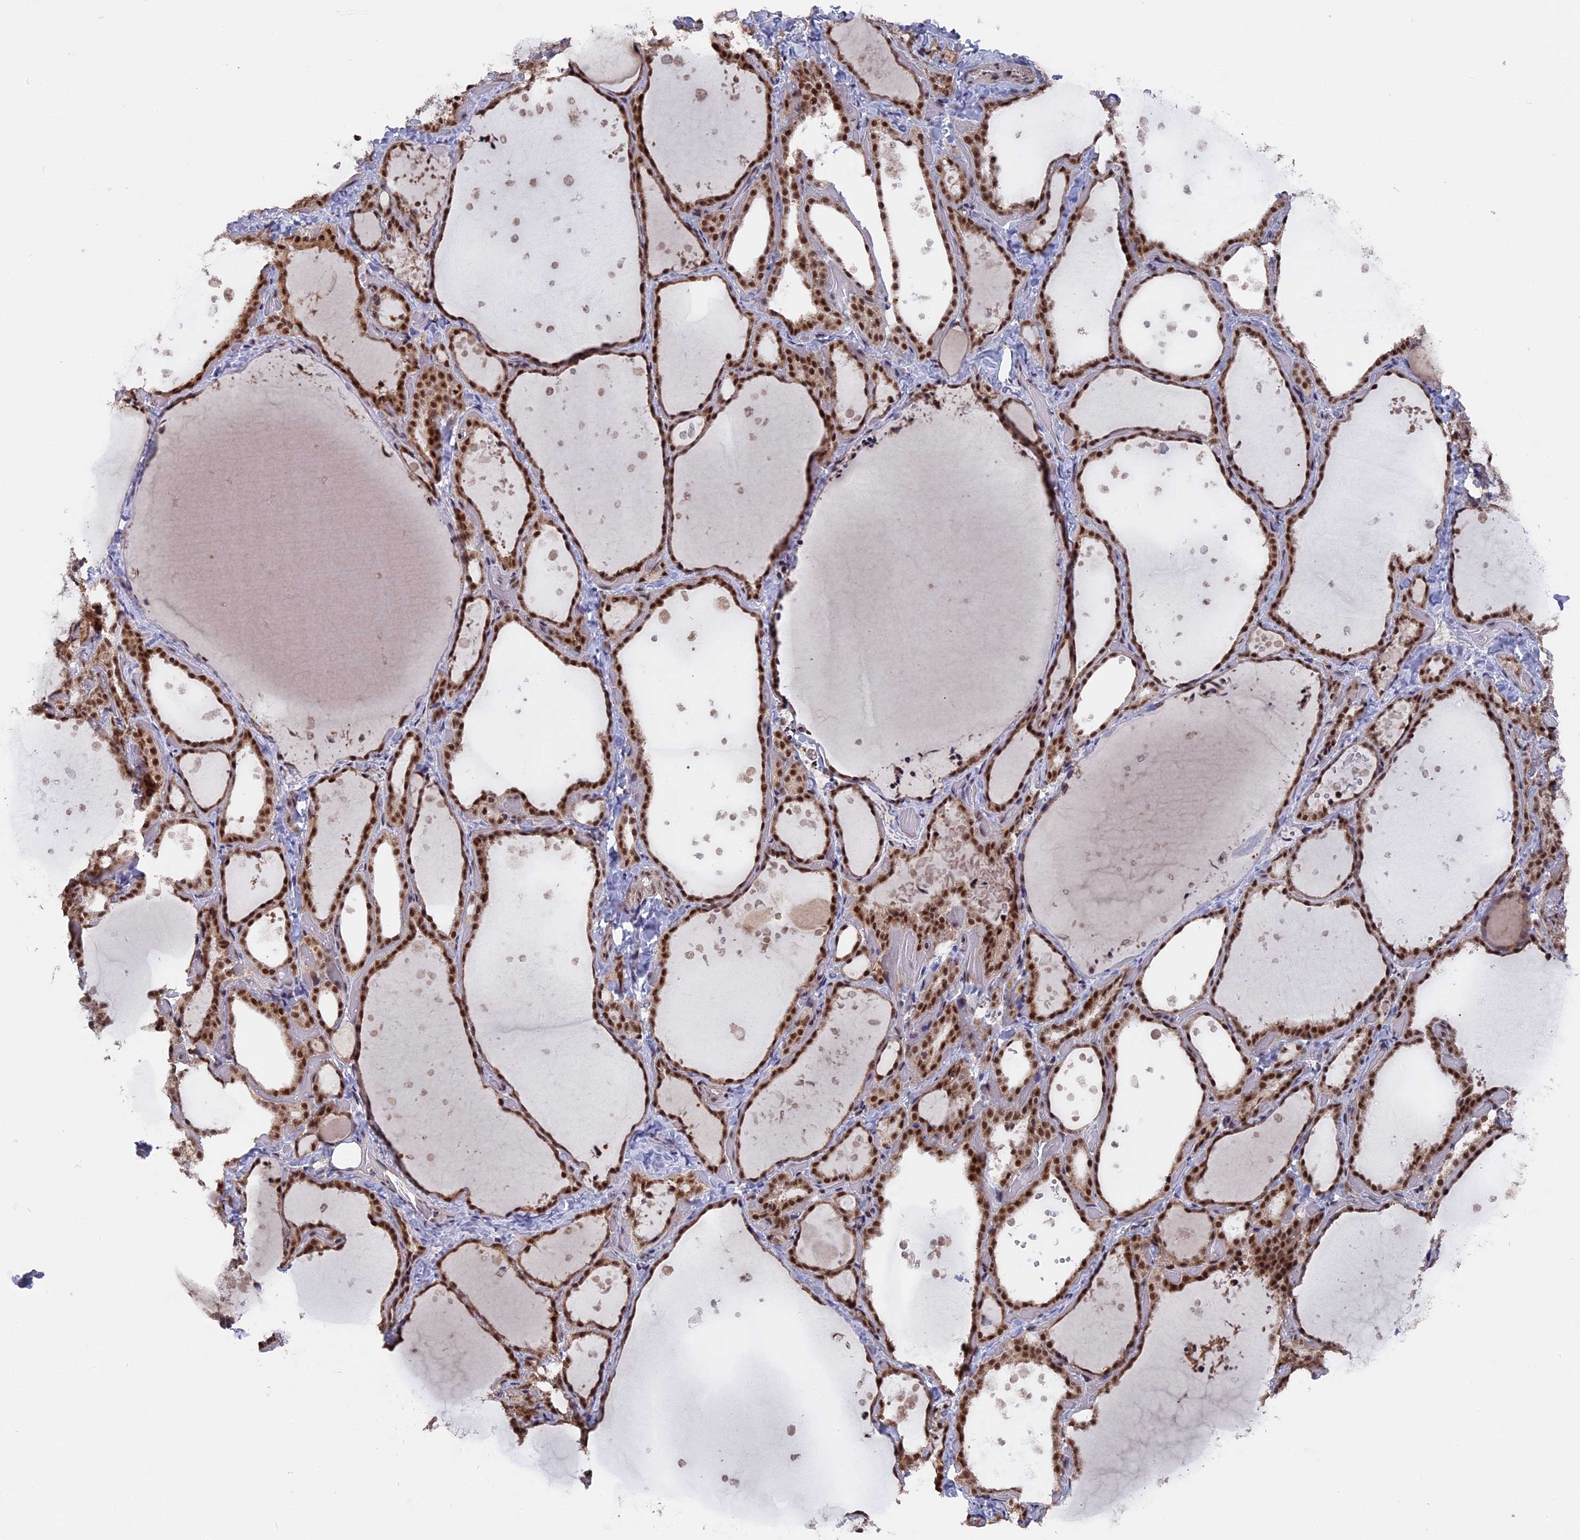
{"staining": {"intensity": "strong", "quantity": ">75%", "location": "cytoplasmic/membranous,nuclear"}, "tissue": "thyroid gland", "cell_type": "Glandular cells", "image_type": "normal", "snomed": [{"axis": "morphology", "description": "Normal tissue, NOS"}, {"axis": "topography", "description": "Thyroid gland"}], "caption": "IHC (DAB) staining of unremarkable human thyroid gland reveals strong cytoplasmic/membranous,nuclear protein positivity in approximately >75% of glandular cells. The protein of interest is shown in brown color, while the nuclei are stained blue.", "gene": "SF3A2", "patient": {"sex": "female", "age": 44}}